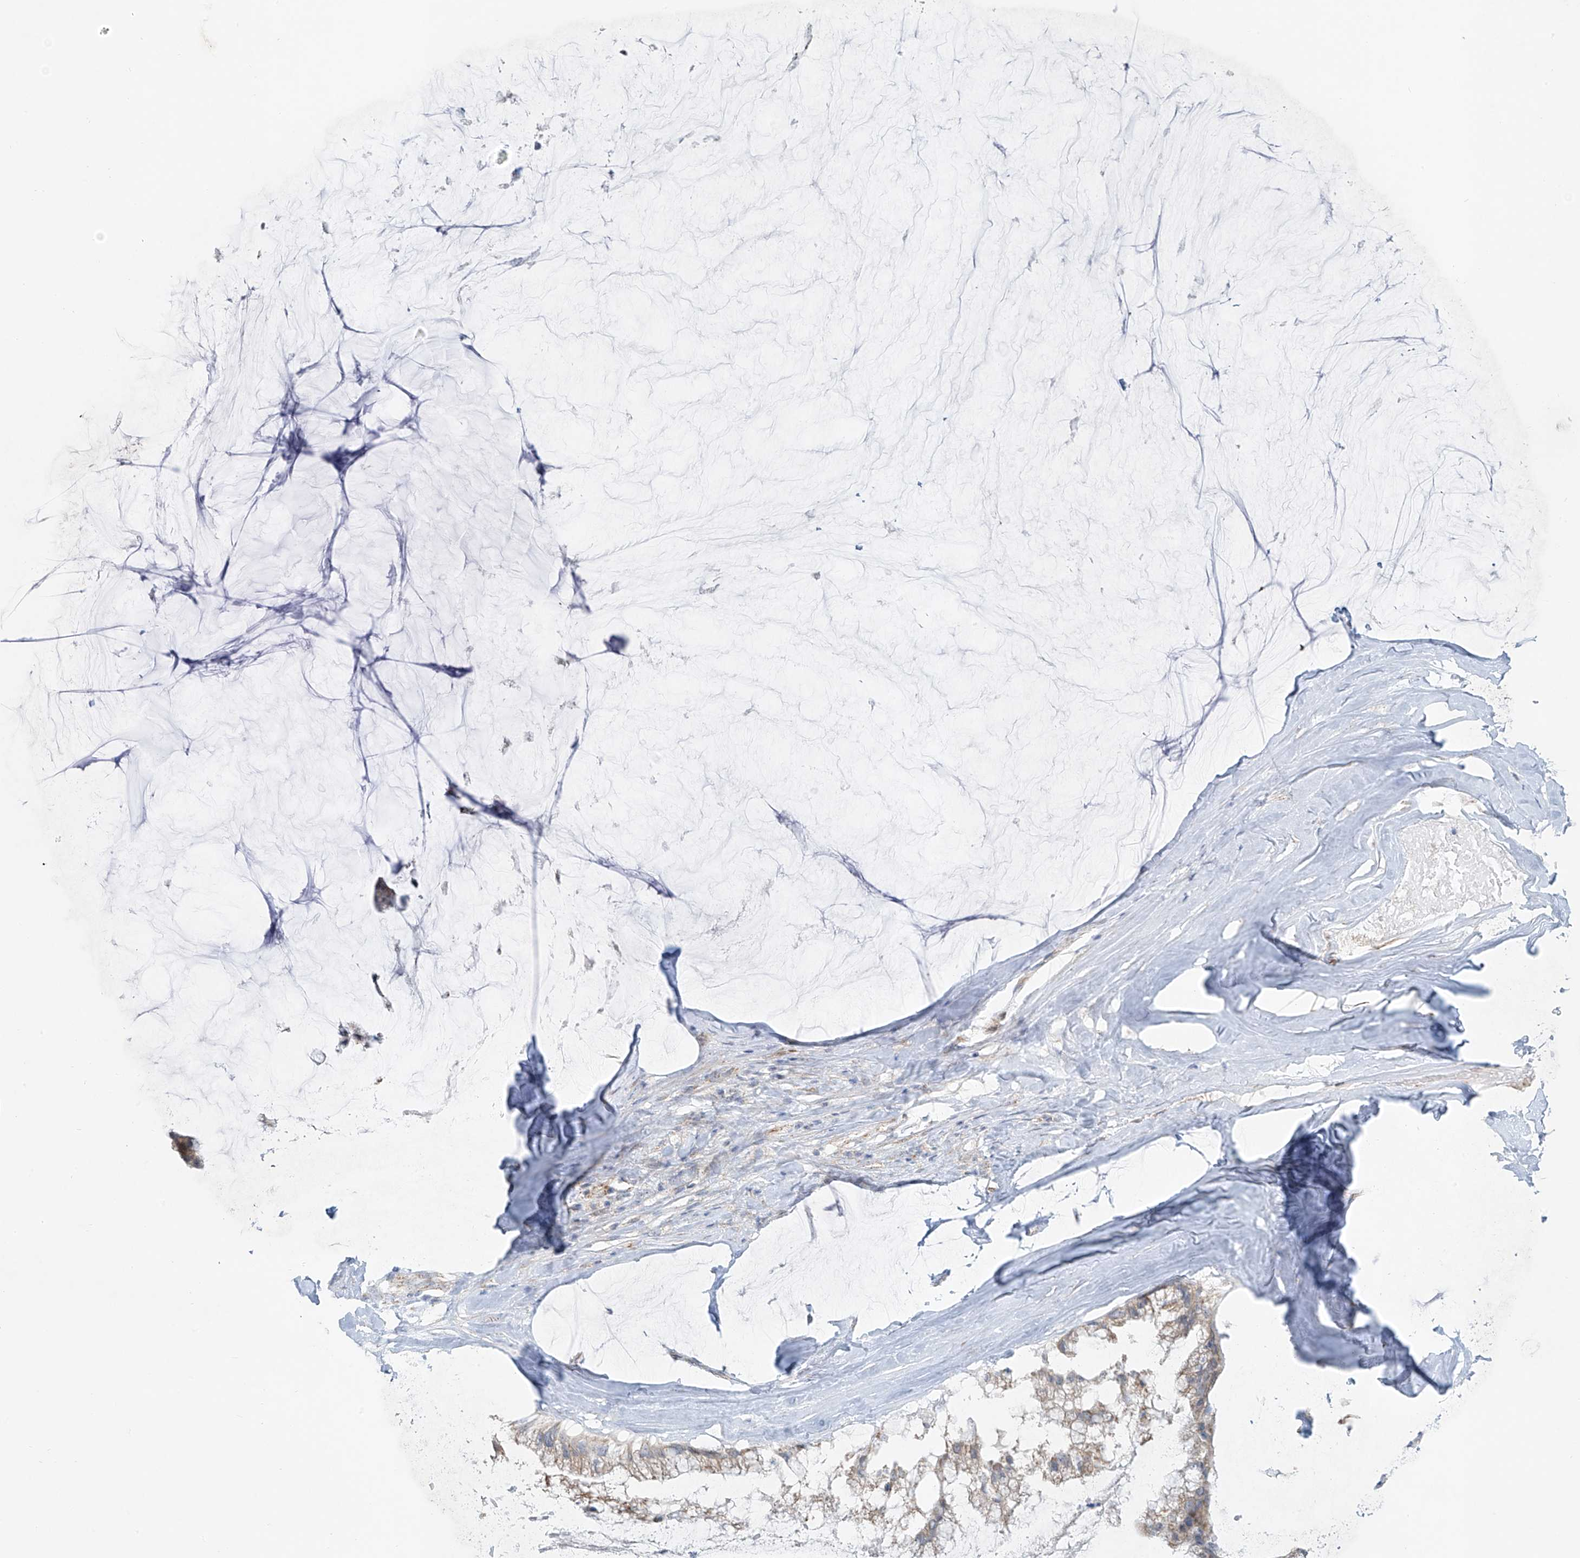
{"staining": {"intensity": "weak", "quantity": "<25%", "location": "cytoplasmic/membranous"}, "tissue": "ovarian cancer", "cell_type": "Tumor cells", "image_type": "cancer", "snomed": [{"axis": "morphology", "description": "Cystadenocarcinoma, mucinous, NOS"}, {"axis": "topography", "description": "Ovary"}], "caption": "A high-resolution photomicrograph shows IHC staining of ovarian cancer, which demonstrates no significant staining in tumor cells. The staining was performed using DAB (3,3'-diaminobenzidine) to visualize the protein expression in brown, while the nuclei were stained in blue with hematoxylin (Magnification: 20x).", "gene": "SMDT1", "patient": {"sex": "female", "age": 39}}